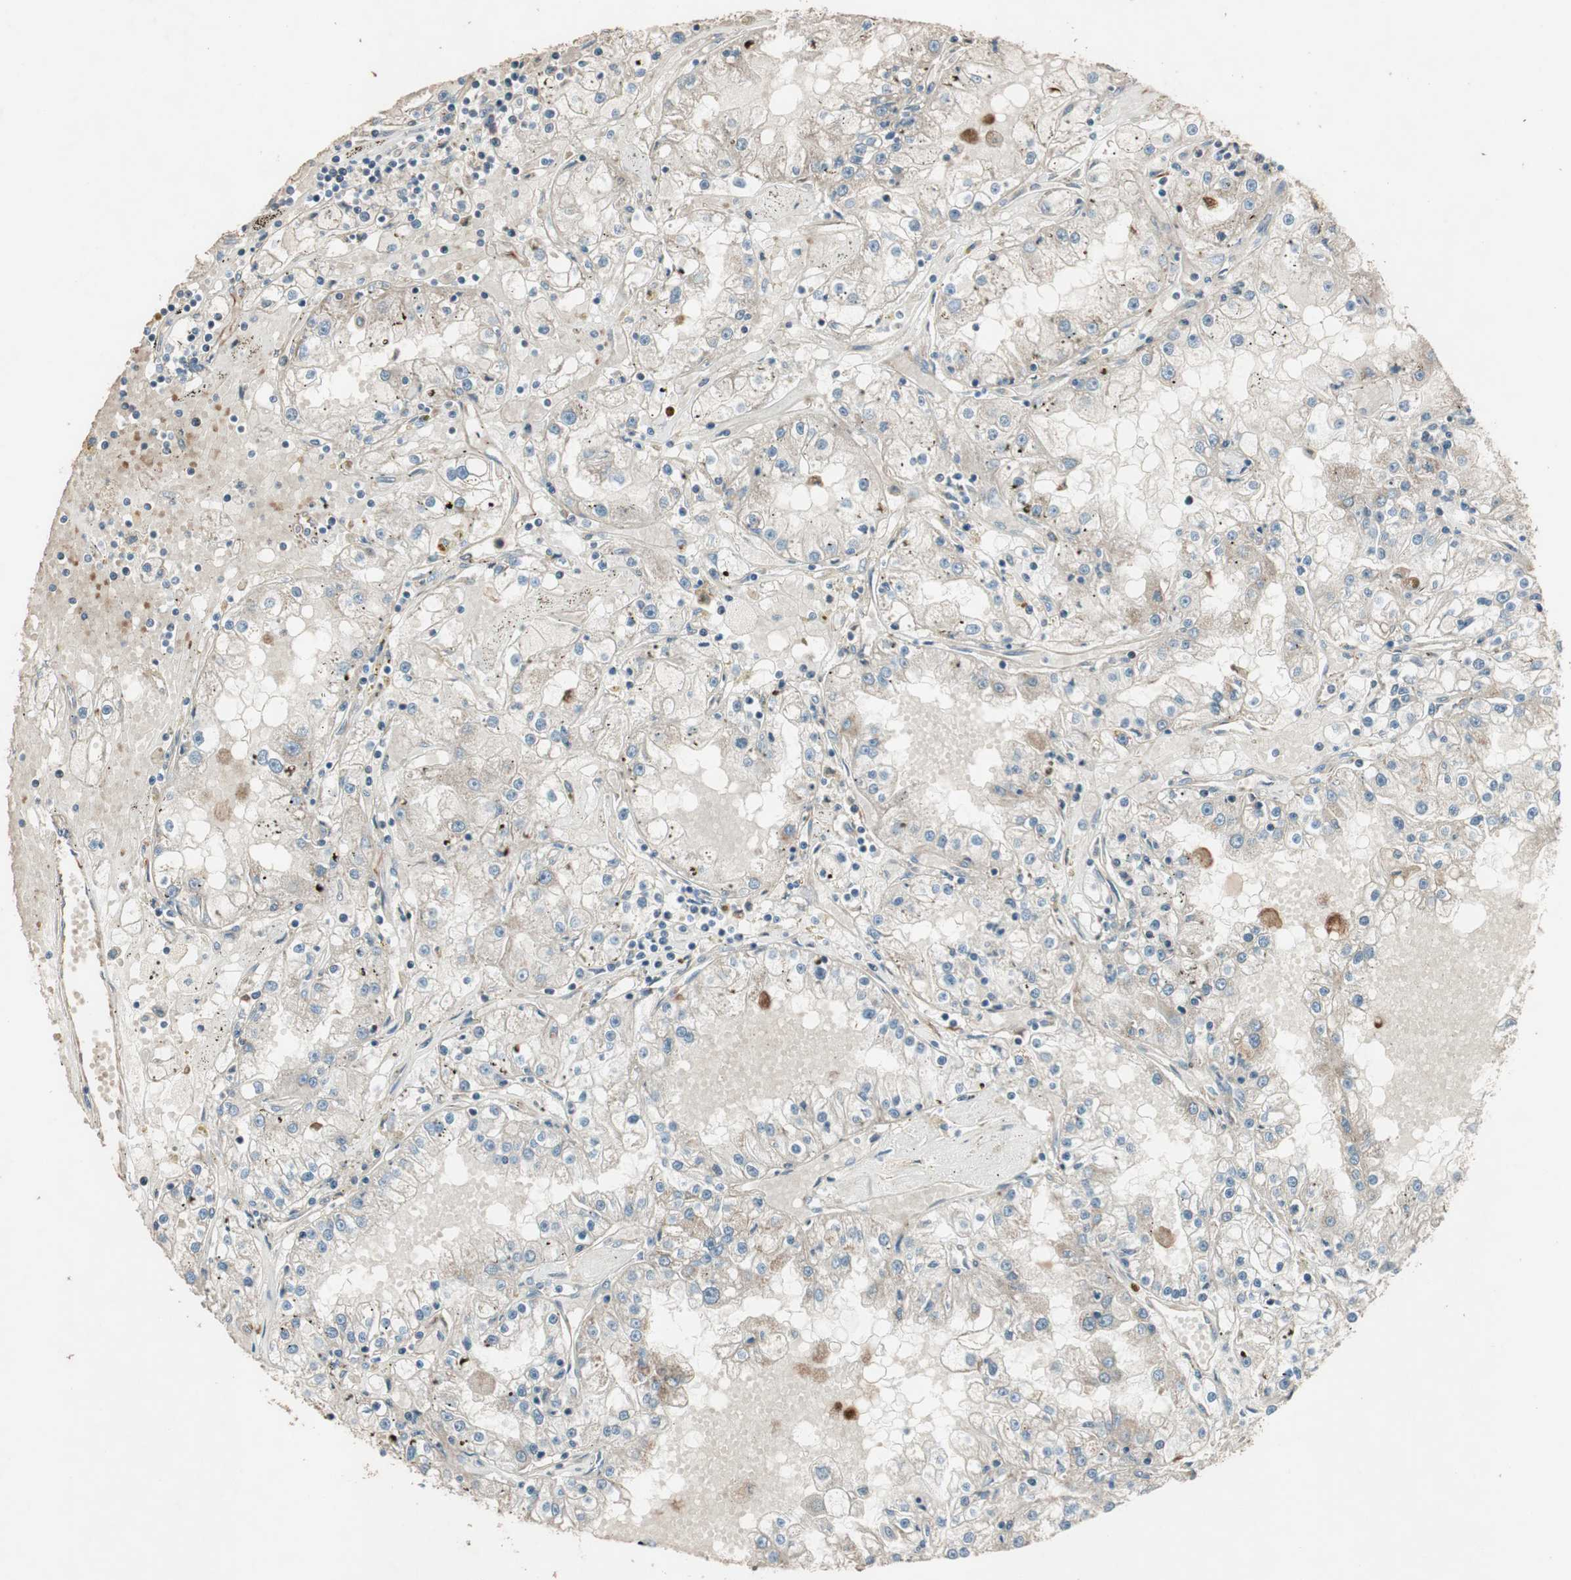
{"staining": {"intensity": "negative", "quantity": "none", "location": "none"}, "tissue": "renal cancer", "cell_type": "Tumor cells", "image_type": "cancer", "snomed": [{"axis": "morphology", "description": "Adenocarcinoma, NOS"}, {"axis": "topography", "description": "Kidney"}], "caption": "High magnification brightfield microscopy of renal cancer stained with DAB (3,3'-diaminobenzidine) (brown) and counterstained with hematoxylin (blue): tumor cells show no significant positivity. The staining was performed using DAB (3,3'-diaminobenzidine) to visualize the protein expression in brown, while the nuclei were stained in blue with hematoxylin (Magnification: 20x).", "gene": "SRCIN1", "patient": {"sex": "male", "age": 56}}